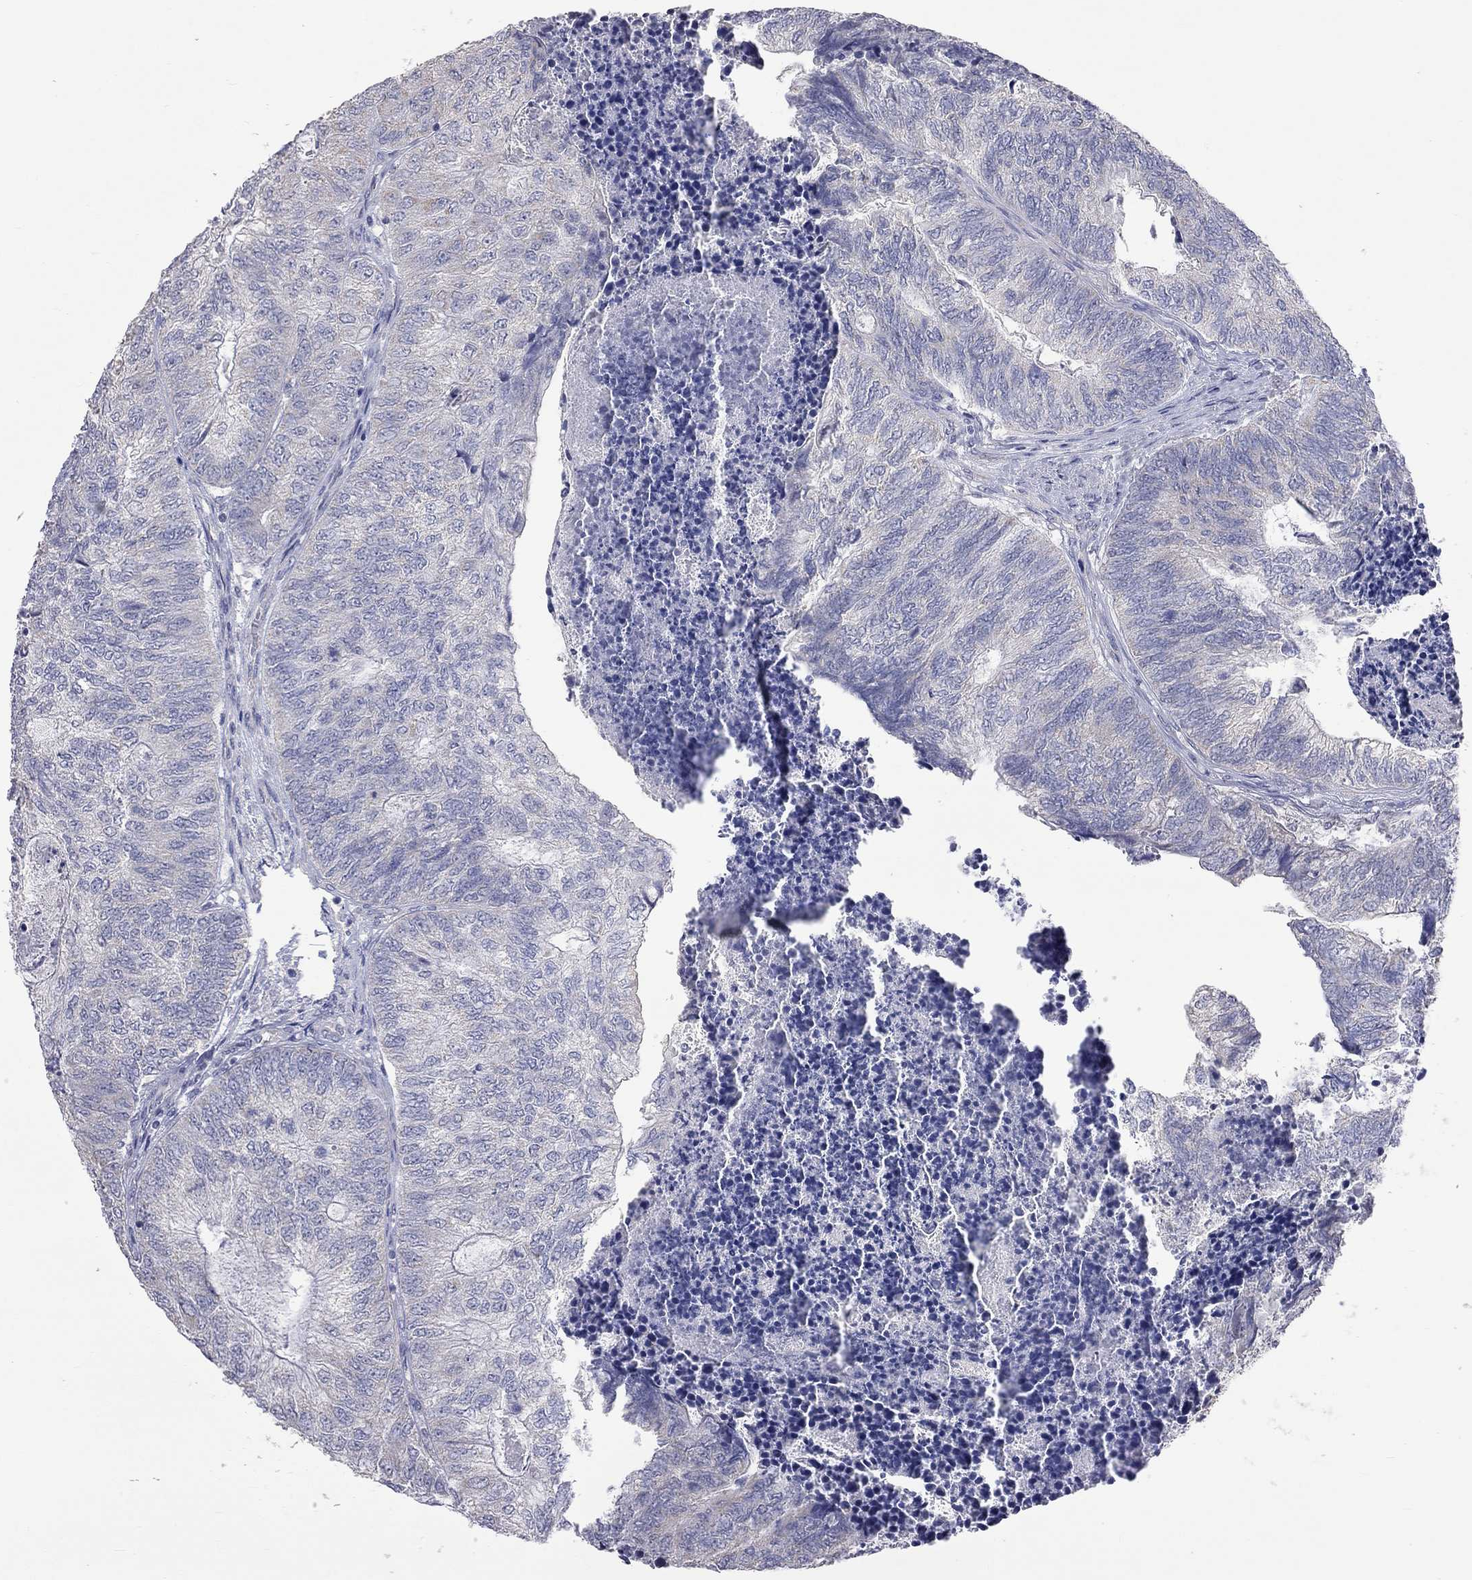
{"staining": {"intensity": "negative", "quantity": "none", "location": "none"}, "tissue": "colorectal cancer", "cell_type": "Tumor cells", "image_type": "cancer", "snomed": [{"axis": "morphology", "description": "Adenocarcinoma, NOS"}, {"axis": "topography", "description": "Colon"}], "caption": "This is an IHC micrograph of adenocarcinoma (colorectal). There is no staining in tumor cells.", "gene": "OPRK1", "patient": {"sex": "female", "age": 67}}